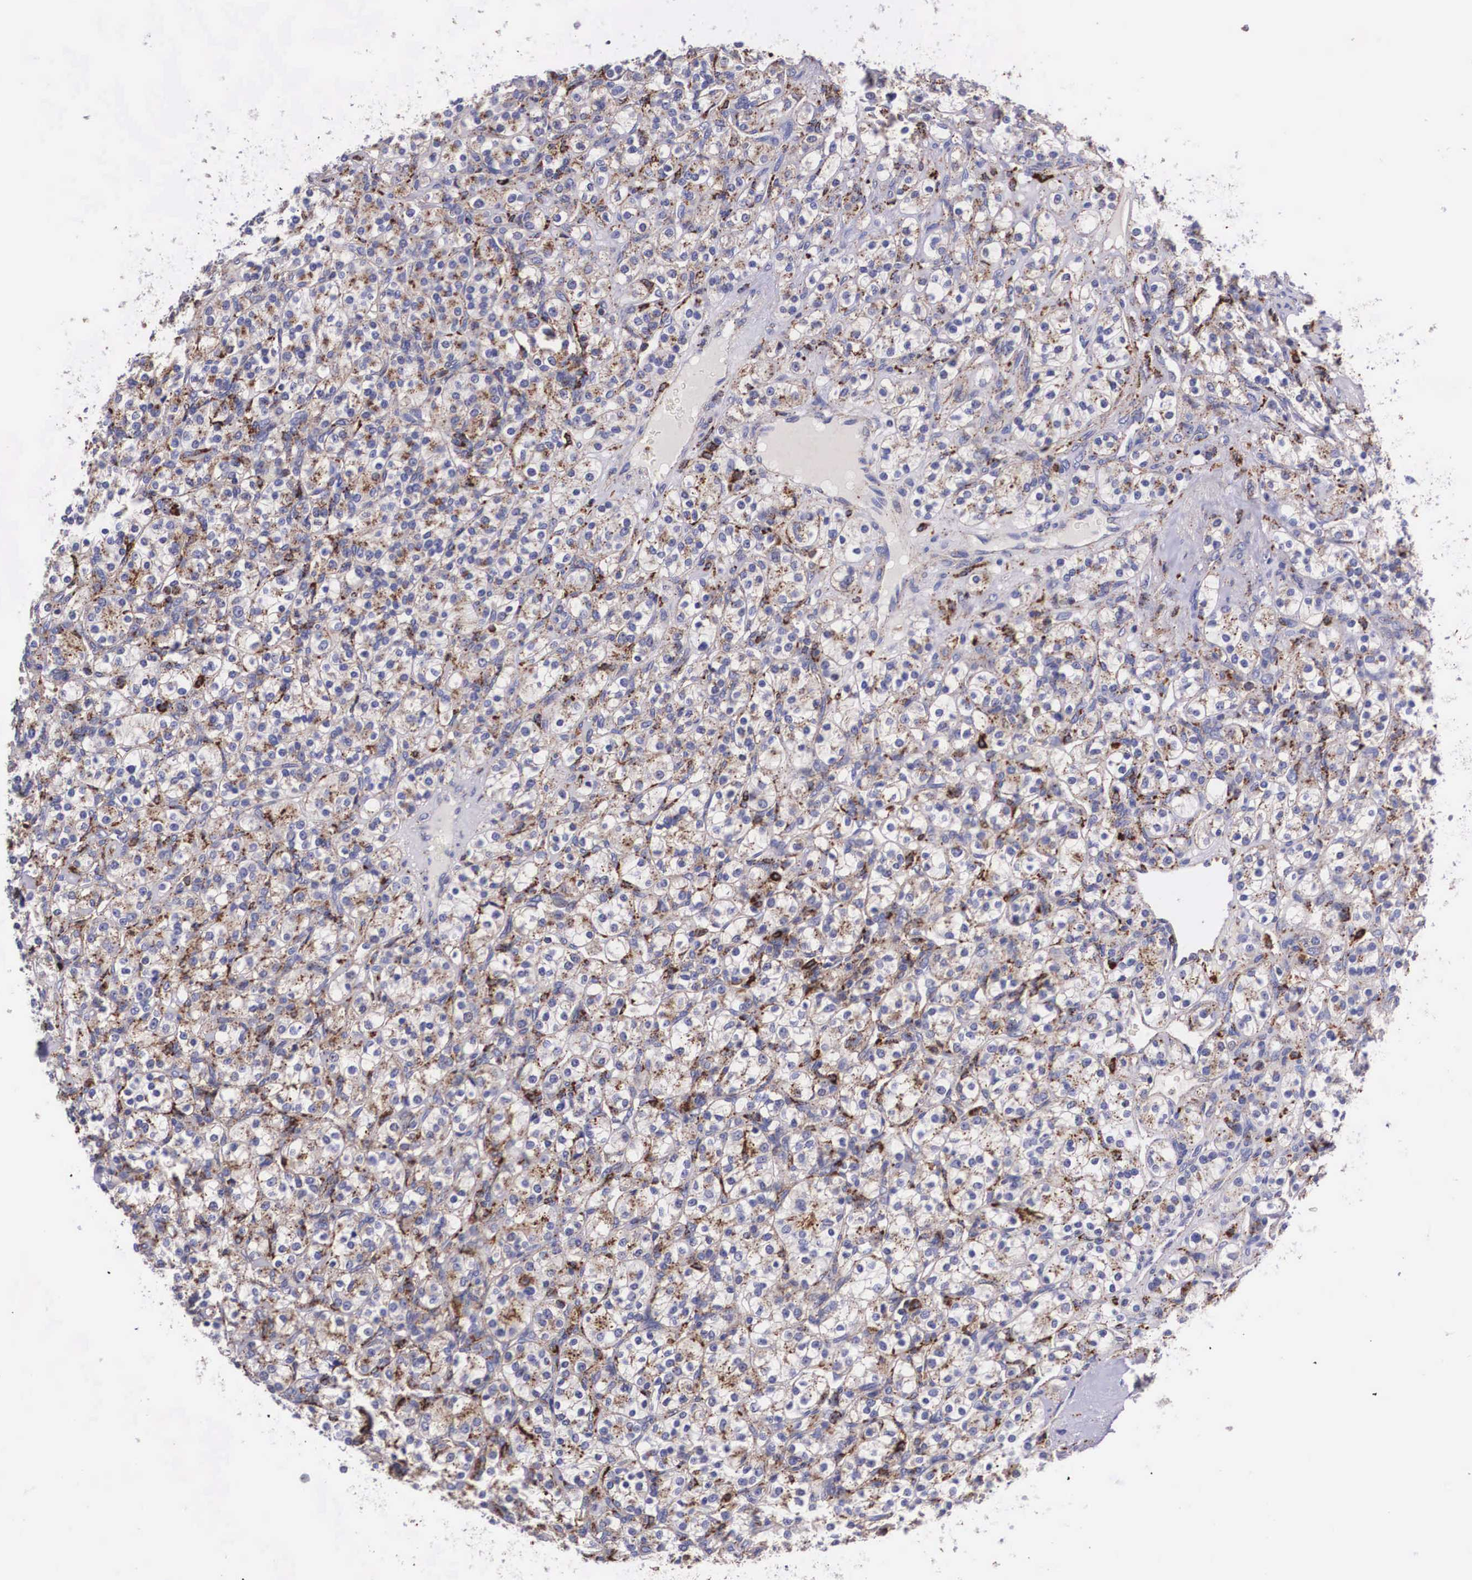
{"staining": {"intensity": "moderate", "quantity": "25%-75%", "location": "cytoplasmic/membranous"}, "tissue": "renal cancer", "cell_type": "Tumor cells", "image_type": "cancer", "snomed": [{"axis": "morphology", "description": "Adenocarcinoma, NOS"}, {"axis": "topography", "description": "Kidney"}], "caption": "High-magnification brightfield microscopy of renal adenocarcinoma stained with DAB (3,3'-diaminobenzidine) (brown) and counterstained with hematoxylin (blue). tumor cells exhibit moderate cytoplasmic/membranous positivity is appreciated in about25%-75% of cells.", "gene": "NAGA", "patient": {"sex": "male", "age": 77}}